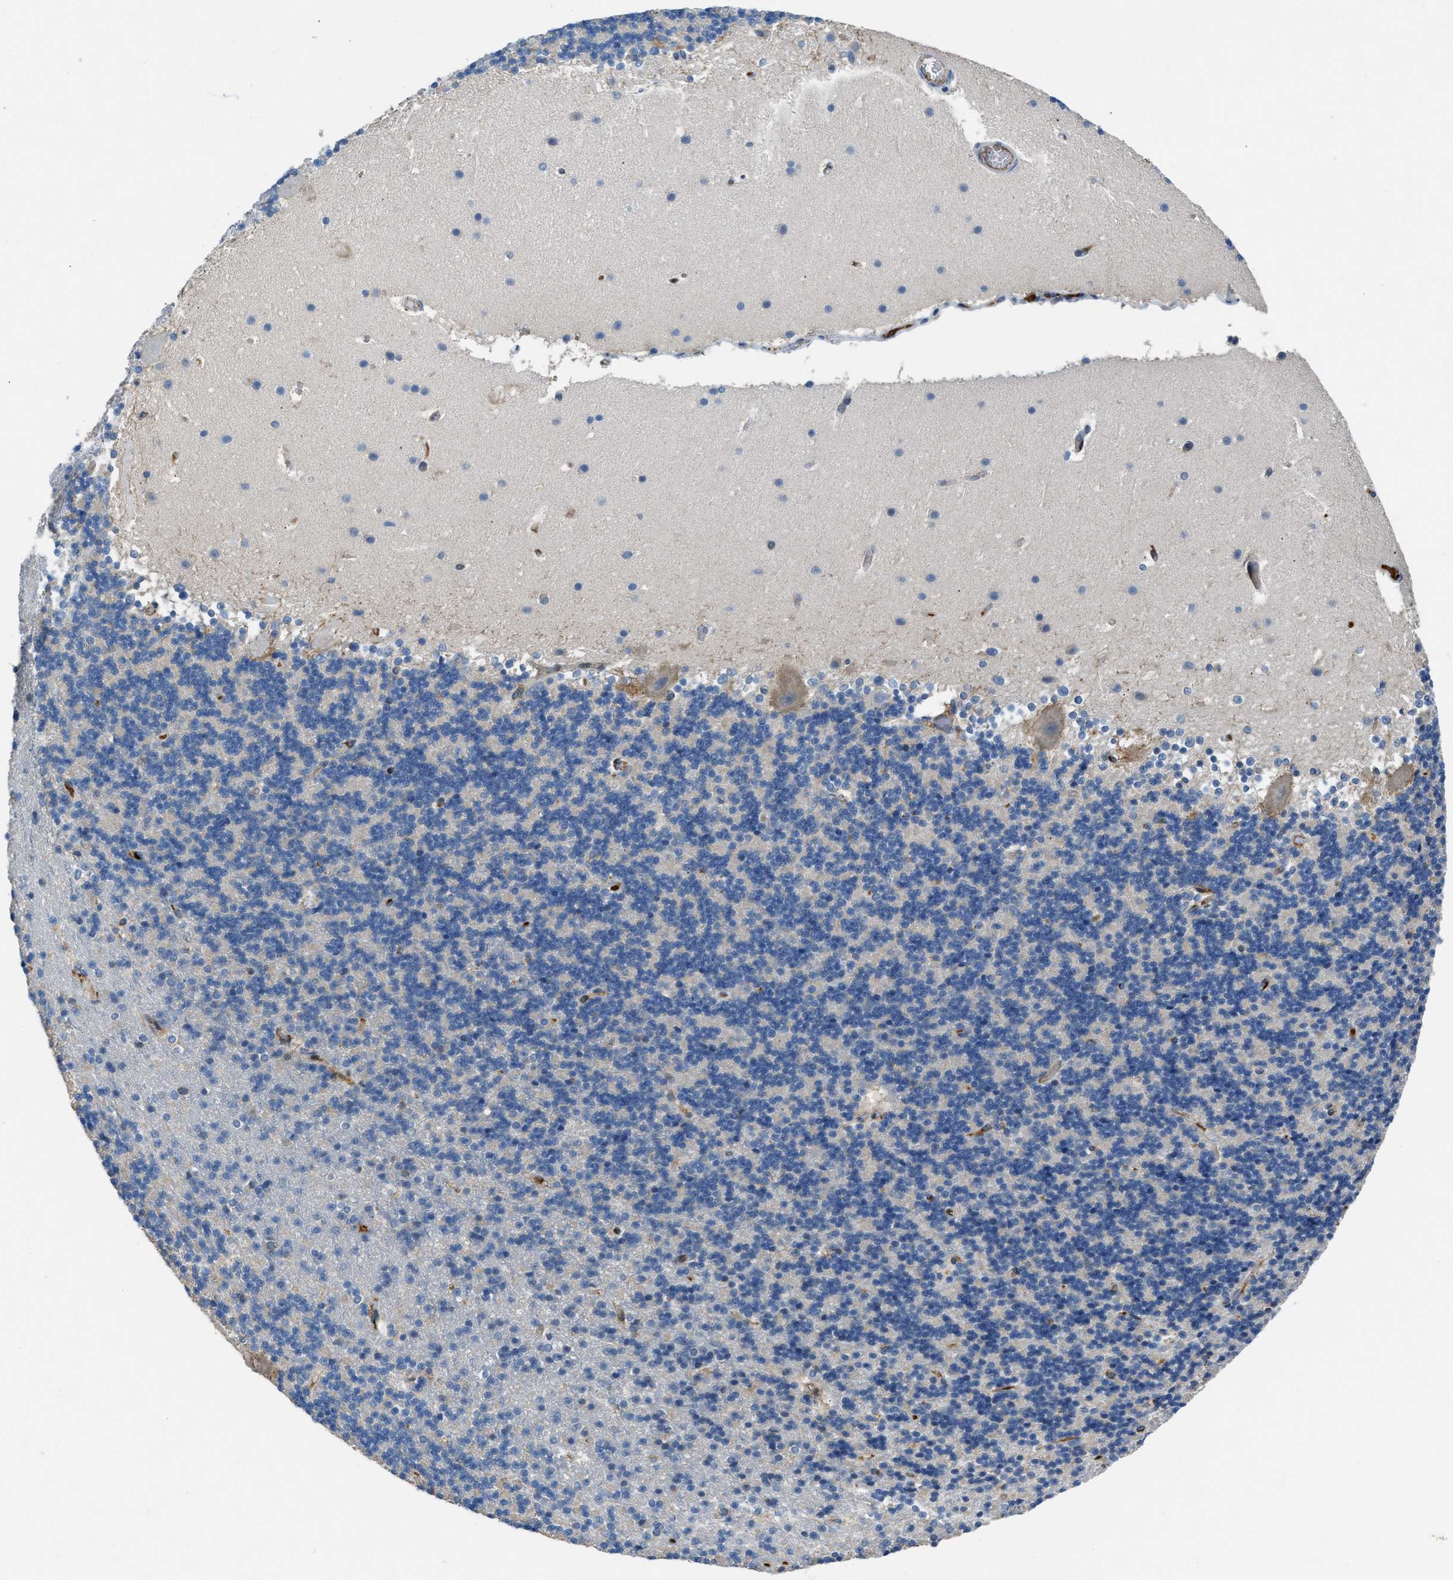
{"staining": {"intensity": "negative", "quantity": "none", "location": "none"}, "tissue": "cerebellum", "cell_type": "Cells in granular layer", "image_type": "normal", "snomed": [{"axis": "morphology", "description": "Normal tissue, NOS"}, {"axis": "topography", "description": "Cerebellum"}], "caption": "IHC image of unremarkable cerebellum stained for a protein (brown), which reveals no expression in cells in granular layer.", "gene": "GGCX", "patient": {"sex": "male", "age": 45}}